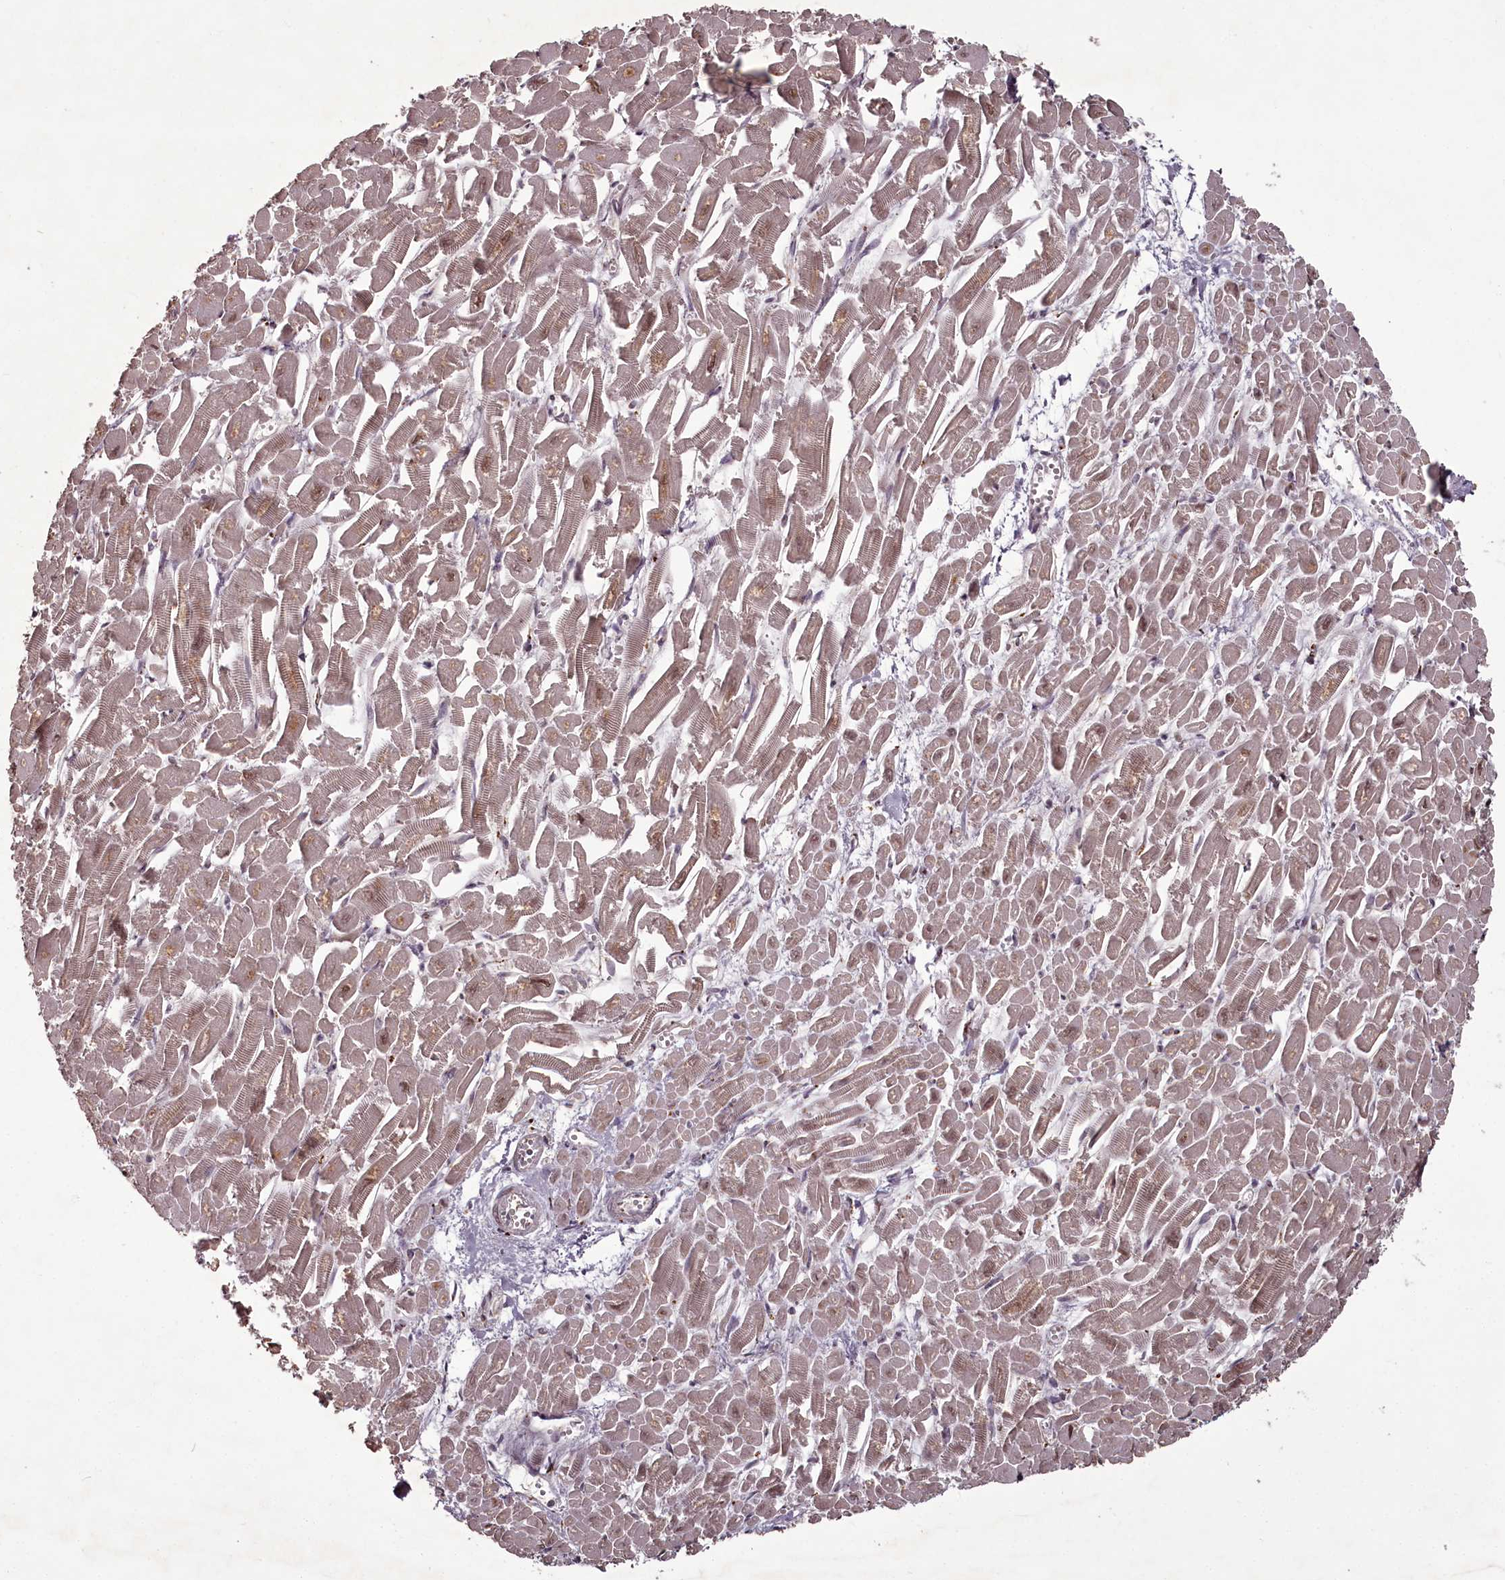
{"staining": {"intensity": "weak", "quantity": ">75%", "location": "cytoplasmic/membranous,nuclear"}, "tissue": "heart muscle", "cell_type": "Cardiomyocytes", "image_type": "normal", "snomed": [{"axis": "morphology", "description": "Normal tissue, NOS"}, {"axis": "topography", "description": "Heart"}], "caption": "IHC image of unremarkable heart muscle: human heart muscle stained using IHC displays low levels of weak protein expression localized specifically in the cytoplasmic/membranous,nuclear of cardiomyocytes, appearing as a cytoplasmic/membranous,nuclear brown color.", "gene": "CEP83", "patient": {"sex": "male", "age": 54}}